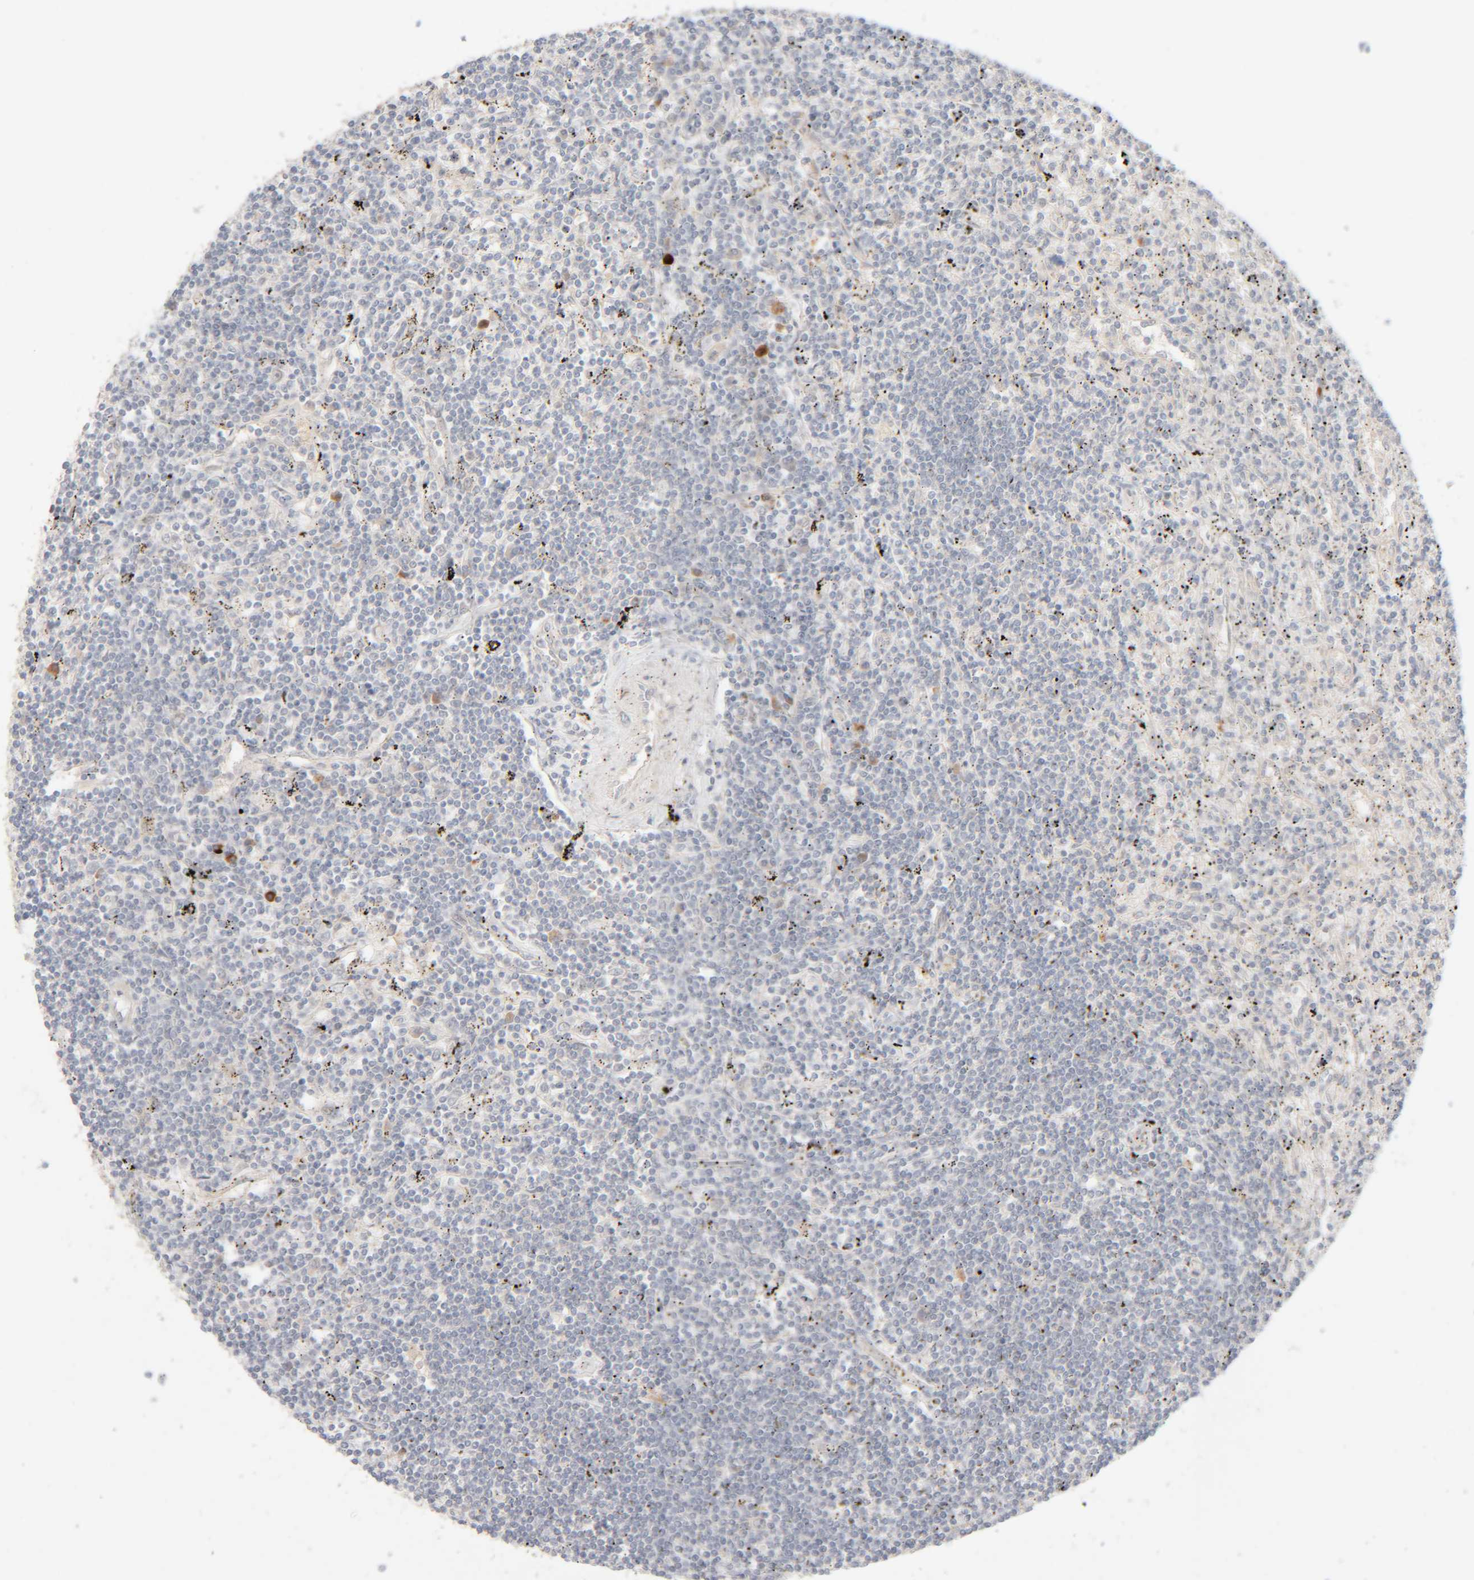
{"staining": {"intensity": "negative", "quantity": "none", "location": "none"}, "tissue": "lymphoma", "cell_type": "Tumor cells", "image_type": "cancer", "snomed": [{"axis": "morphology", "description": "Malignant lymphoma, non-Hodgkin's type, Low grade"}, {"axis": "topography", "description": "Spleen"}], "caption": "Human low-grade malignant lymphoma, non-Hodgkin's type stained for a protein using immunohistochemistry displays no expression in tumor cells.", "gene": "CHKA", "patient": {"sex": "male", "age": 76}}